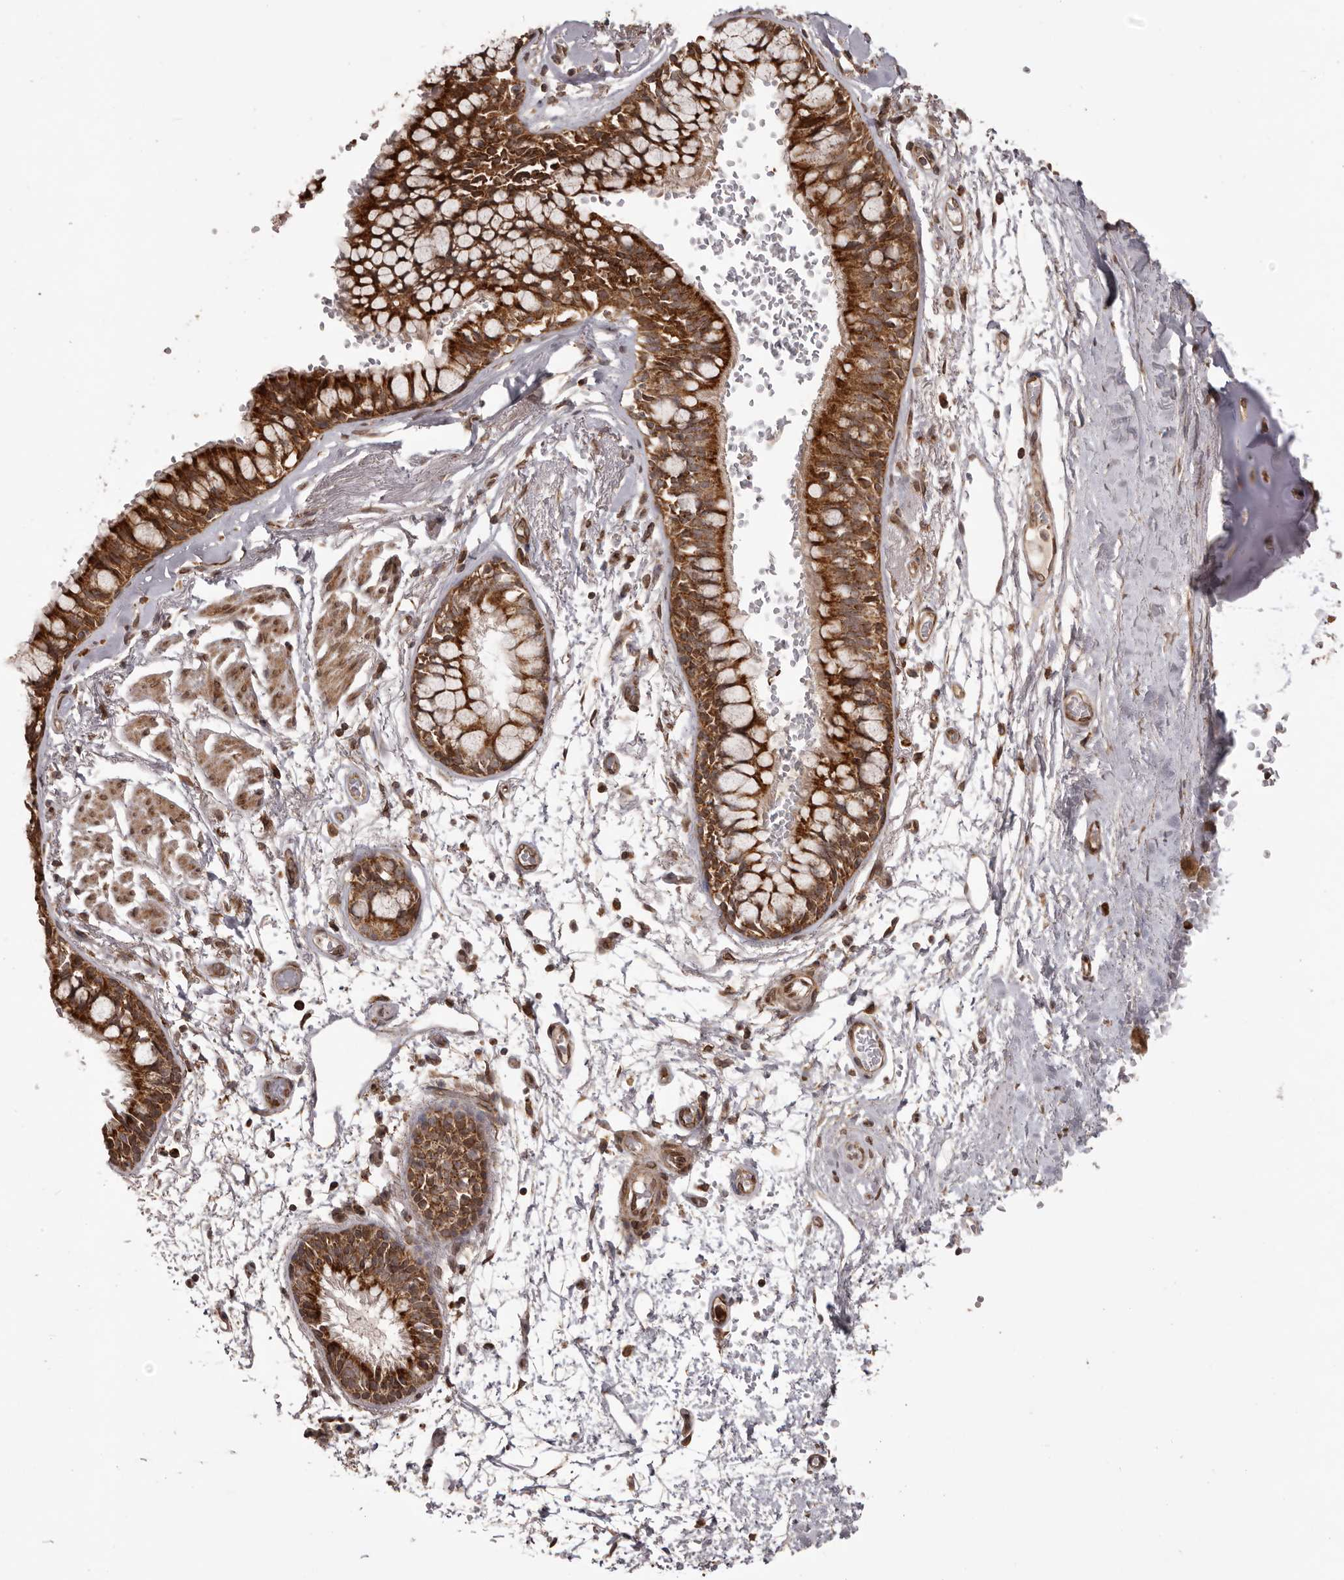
{"staining": {"intensity": "strong", "quantity": ">75%", "location": "cytoplasmic/membranous"}, "tissue": "bronchus", "cell_type": "Respiratory epithelial cells", "image_type": "normal", "snomed": [{"axis": "morphology", "description": "Normal tissue, NOS"}, {"axis": "topography", "description": "Cartilage tissue"}, {"axis": "topography", "description": "Bronchus"}], "caption": "Bronchus stained with immunohistochemistry (IHC) displays strong cytoplasmic/membranous positivity in about >75% of respiratory epithelial cells.", "gene": "CHRM2", "patient": {"sex": "female", "age": 73}}